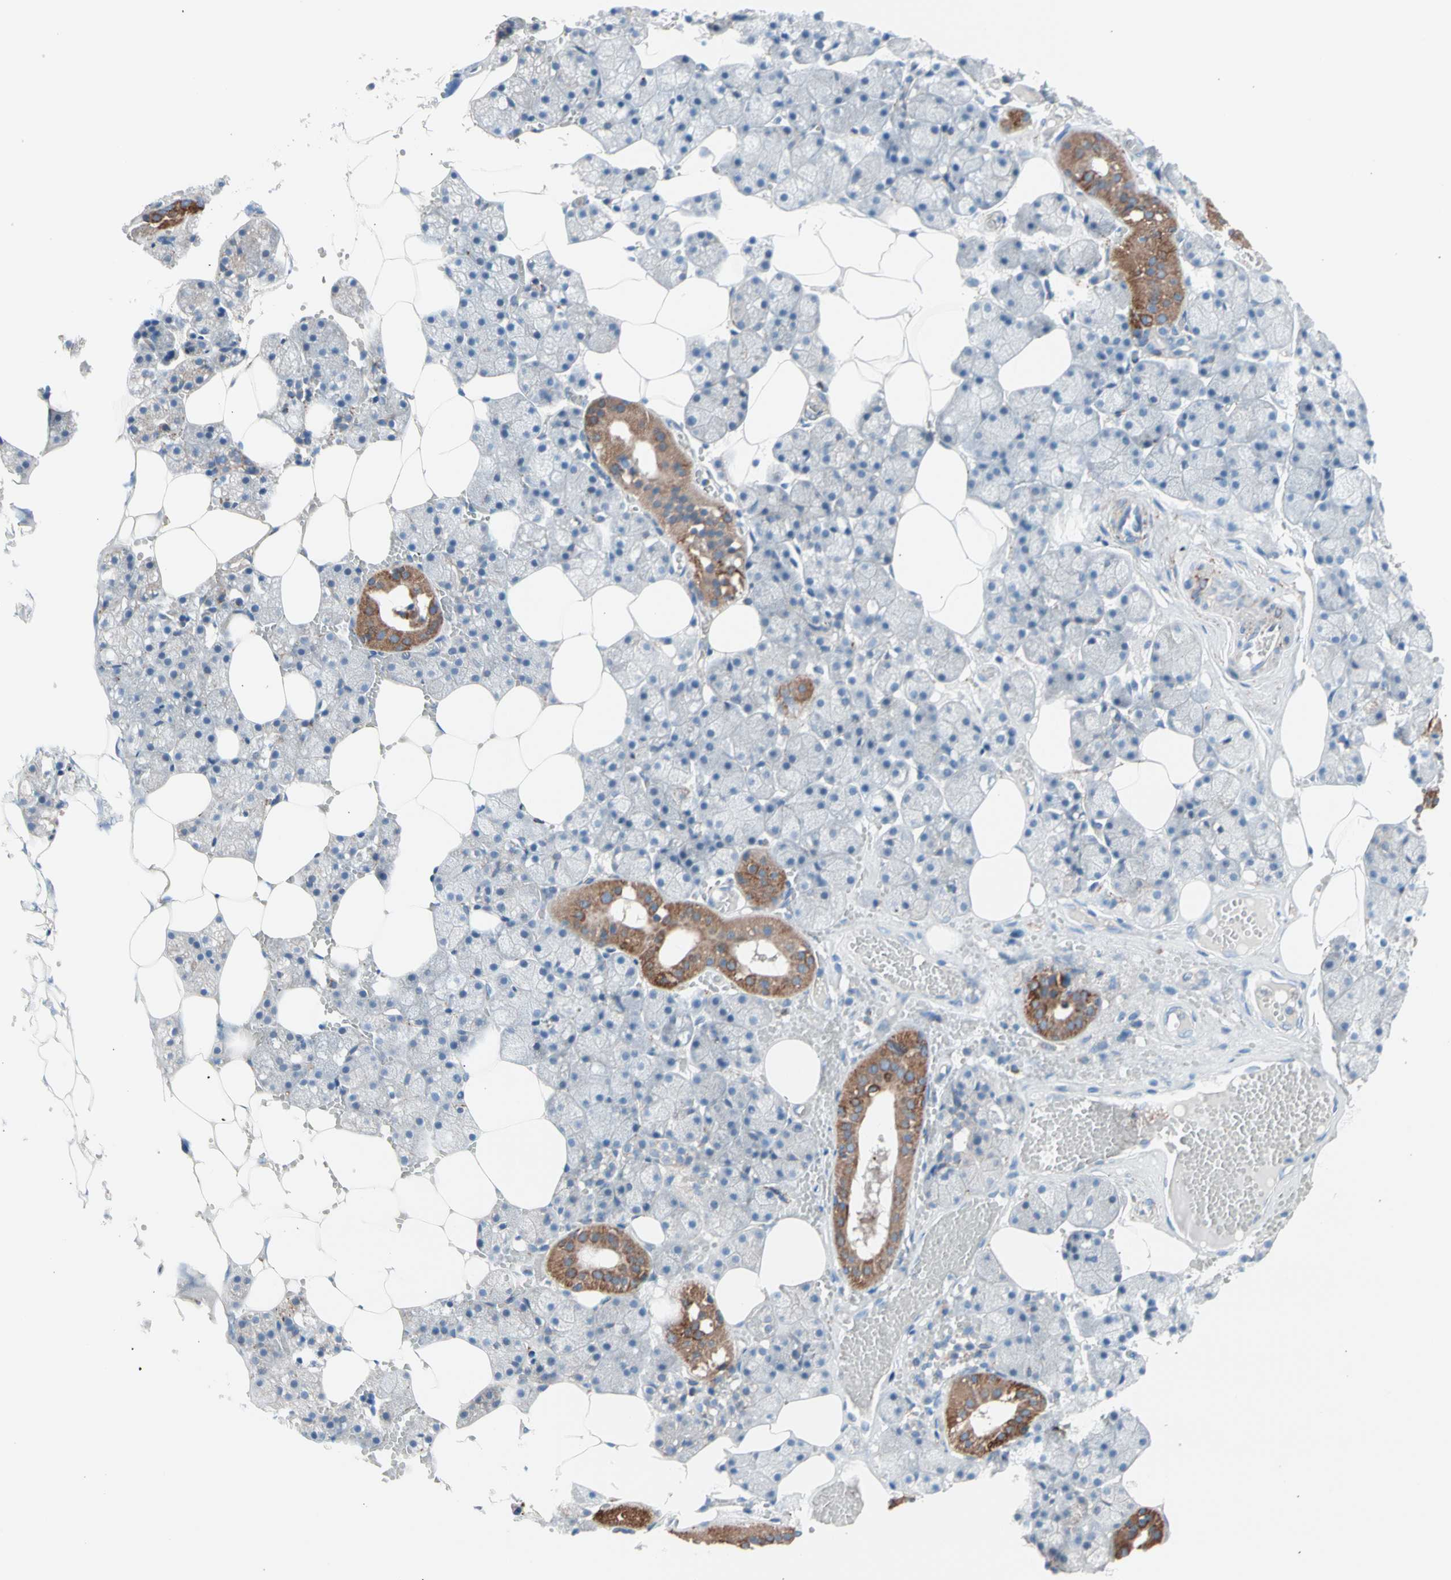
{"staining": {"intensity": "strong", "quantity": "<25%", "location": "cytoplasmic/membranous"}, "tissue": "salivary gland", "cell_type": "Glandular cells", "image_type": "normal", "snomed": [{"axis": "morphology", "description": "Normal tissue, NOS"}, {"axis": "topography", "description": "Salivary gland"}], "caption": "Human salivary gland stained for a protein (brown) reveals strong cytoplasmic/membranous positive staining in about <25% of glandular cells.", "gene": "HK1", "patient": {"sex": "male", "age": 62}}